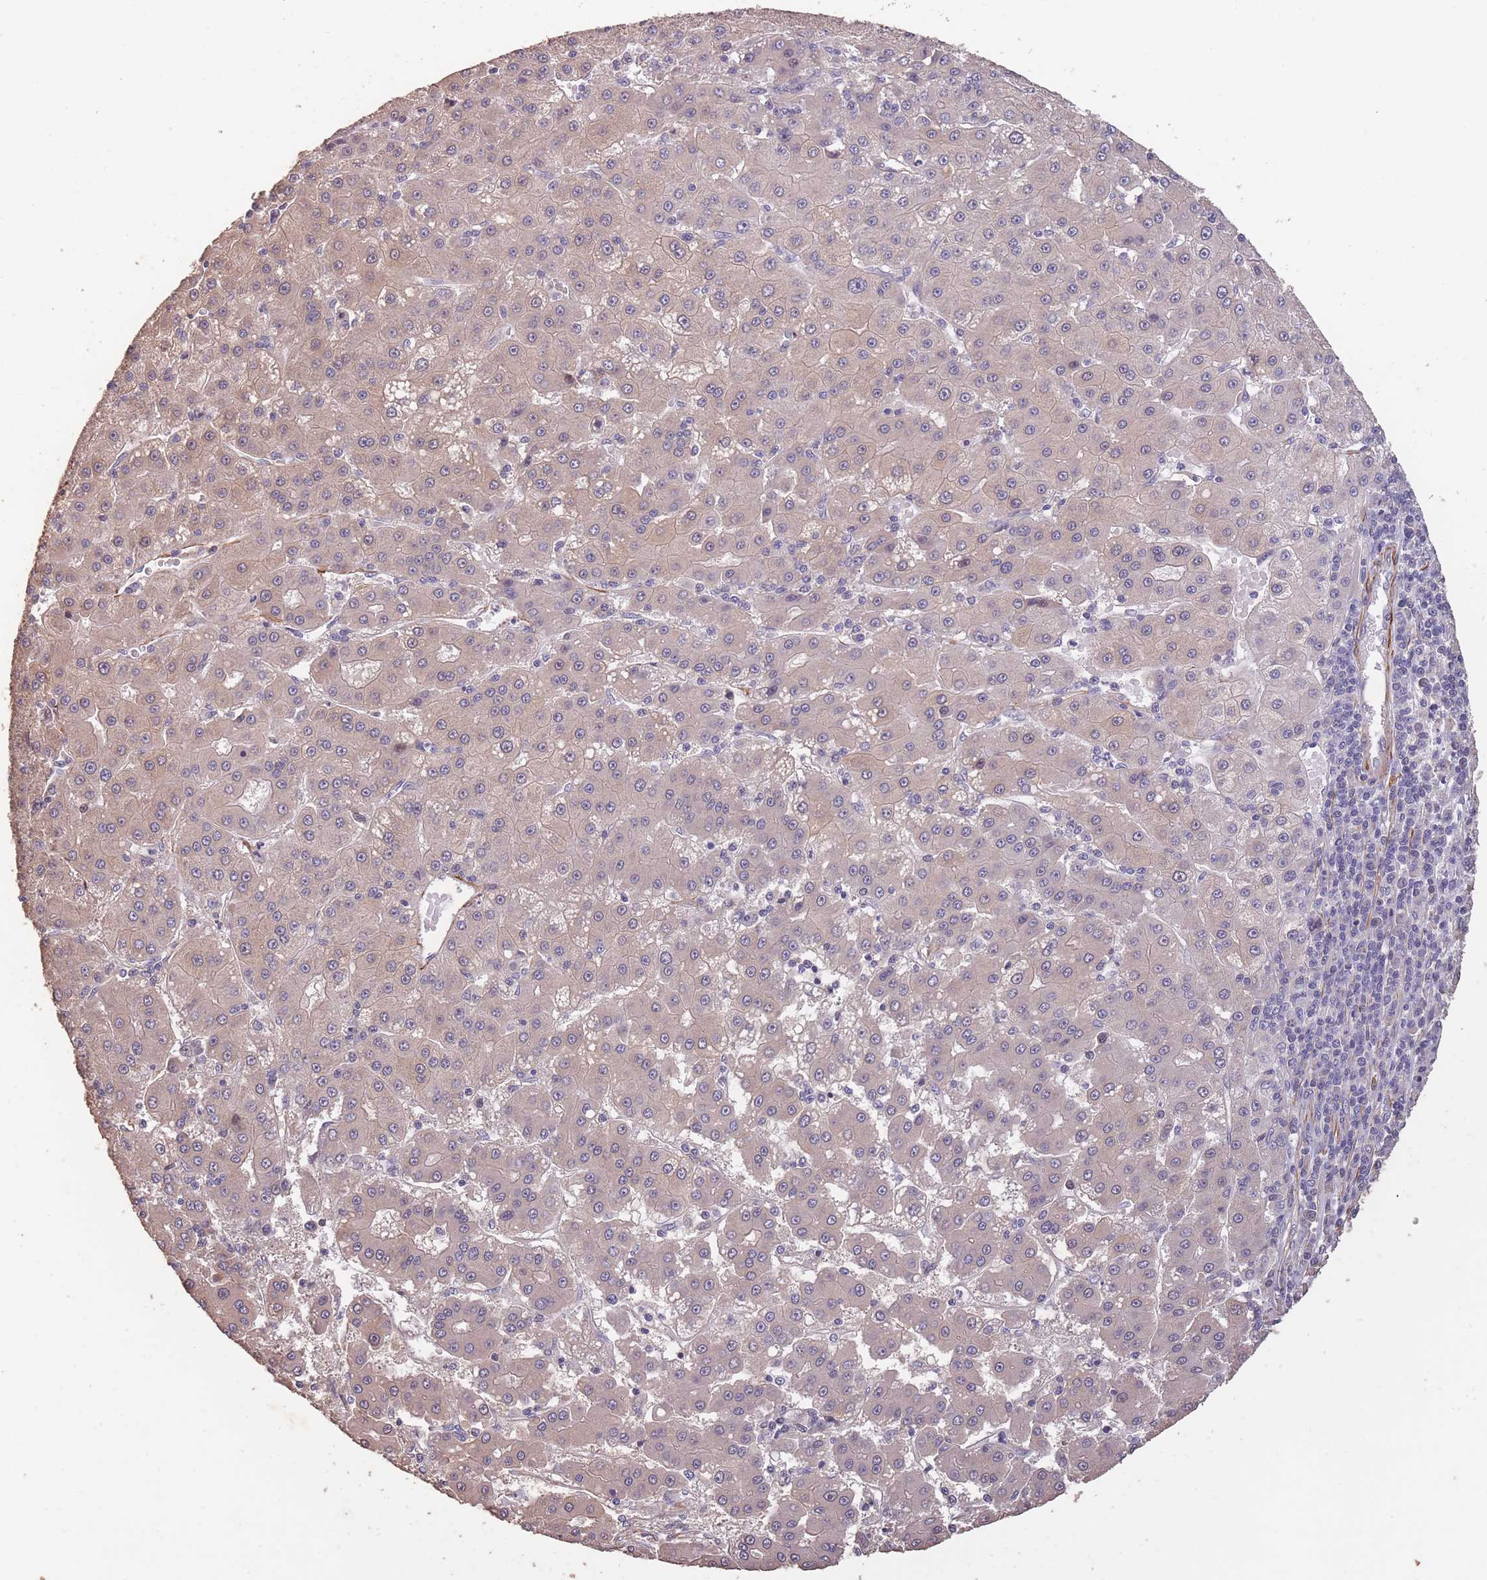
{"staining": {"intensity": "weak", "quantity": "25%-75%", "location": "cytoplasmic/membranous"}, "tissue": "liver cancer", "cell_type": "Tumor cells", "image_type": "cancer", "snomed": [{"axis": "morphology", "description": "Carcinoma, Hepatocellular, NOS"}, {"axis": "topography", "description": "Liver"}], "caption": "Immunohistochemistry (DAB) staining of liver cancer exhibits weak cytoplasmic/membranous protein positivity in approximately 25%-75% of tumor cells. Using DAB (brown) and hematoxylin (blue) stains, captured at high magnification using brightfield microscopy.", "gene": "NLRC4", "patient": {"sex": "male", "age": 76}}